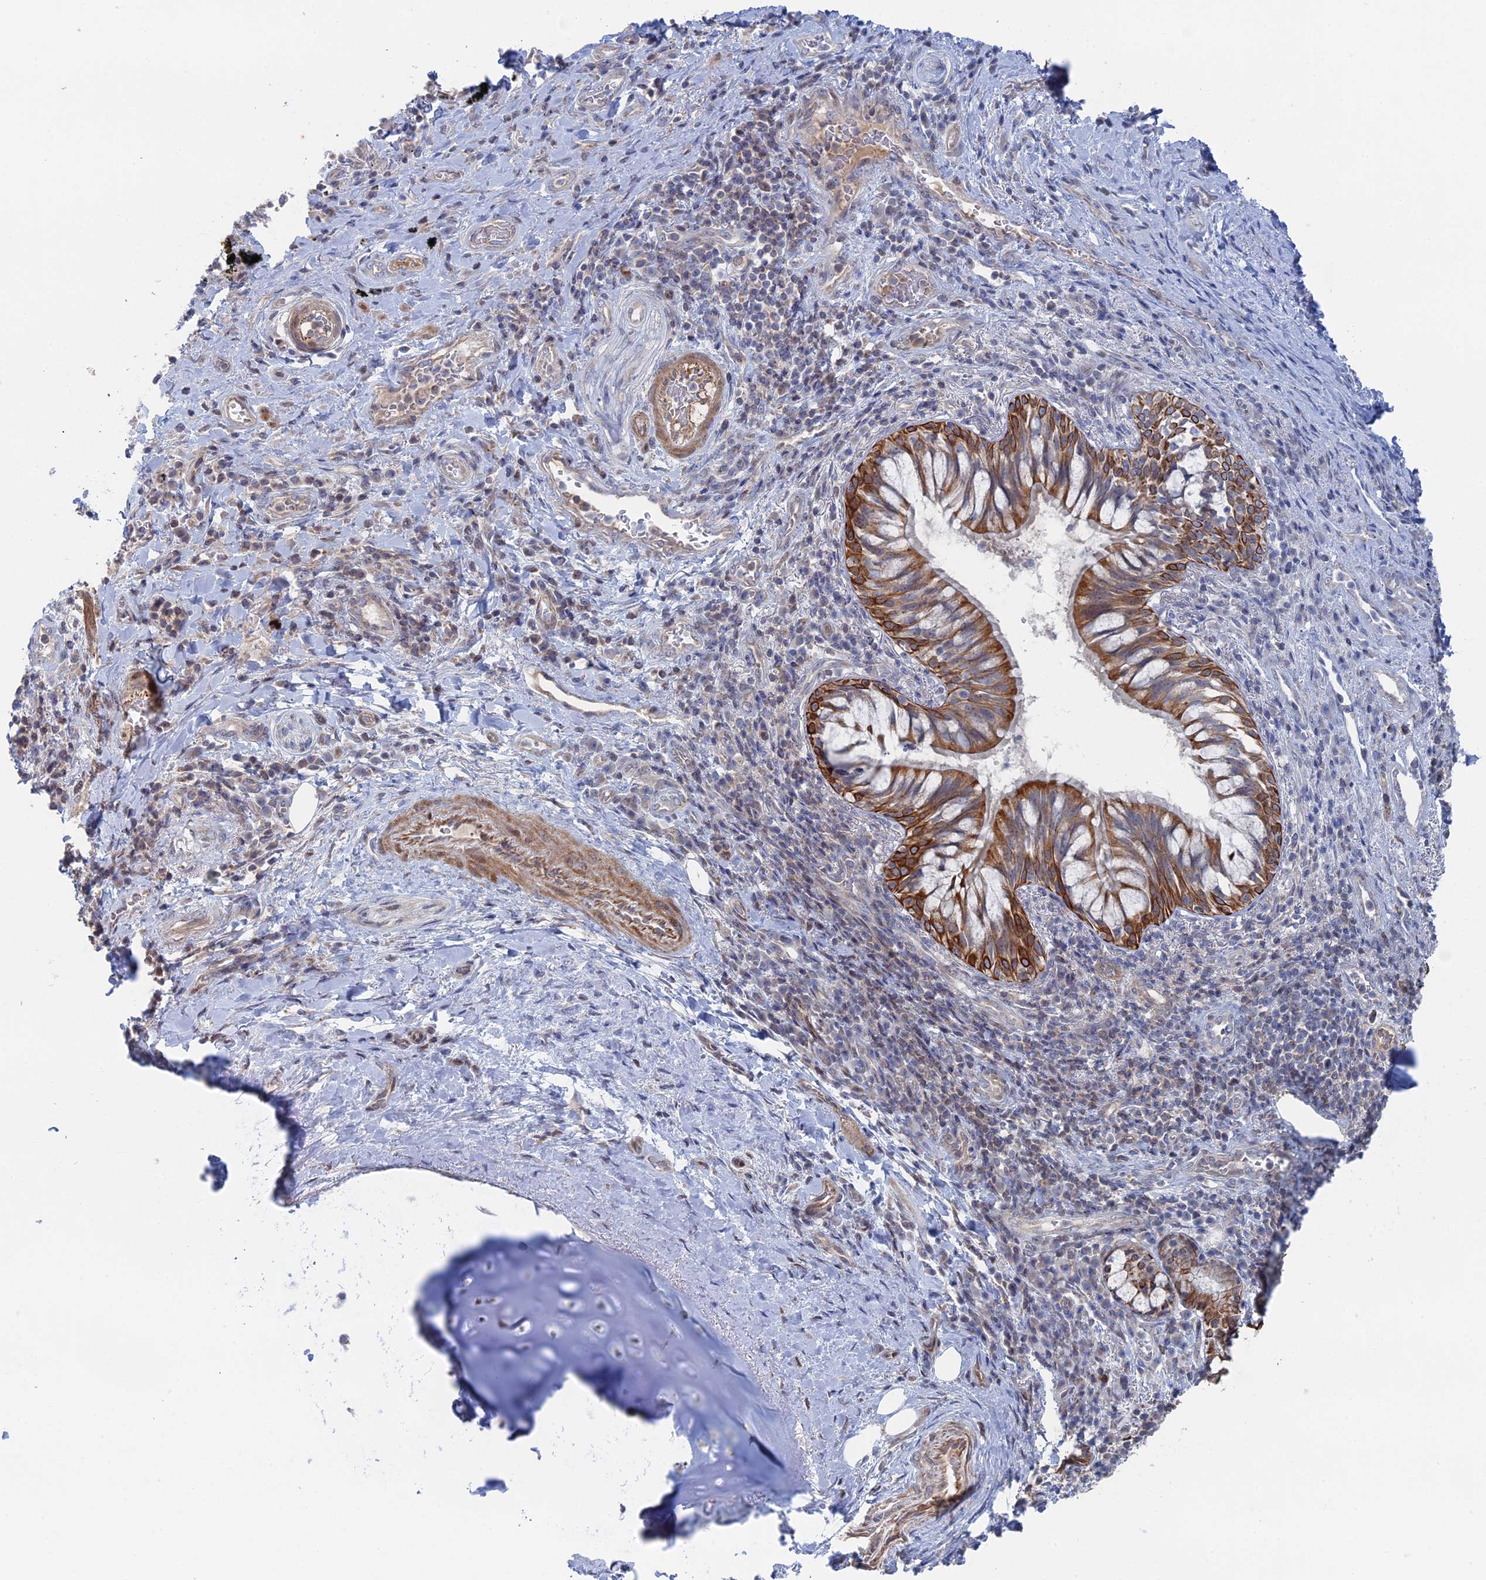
{"staining": {"intensity": "weak", "quantity": "25%-75%", "location": "cytoplasmic/membranous"}, "tissue": "adipose tissue", "cell_type": "Adipocytes", "image_type": "normal", "snomed": [{"axis": "morphology", "description": "Normal tissue, NOS"}, {"axis": "morphology", "description": "Squamous cell carcinoma, NOS"}, {"axis": "topography", "description": "Bronchus"}, {"axis": "topography", "description": "Lung"}], "caption": "An image of human adipose tissue stained for a protein shows weak cytoplasmic/membranous brown staining in adipocytes. Ihc stains the protein in brown and the nuclei are stained blue.", "gene": "IL7", "patient": {"sex": "male", "age": 64}}